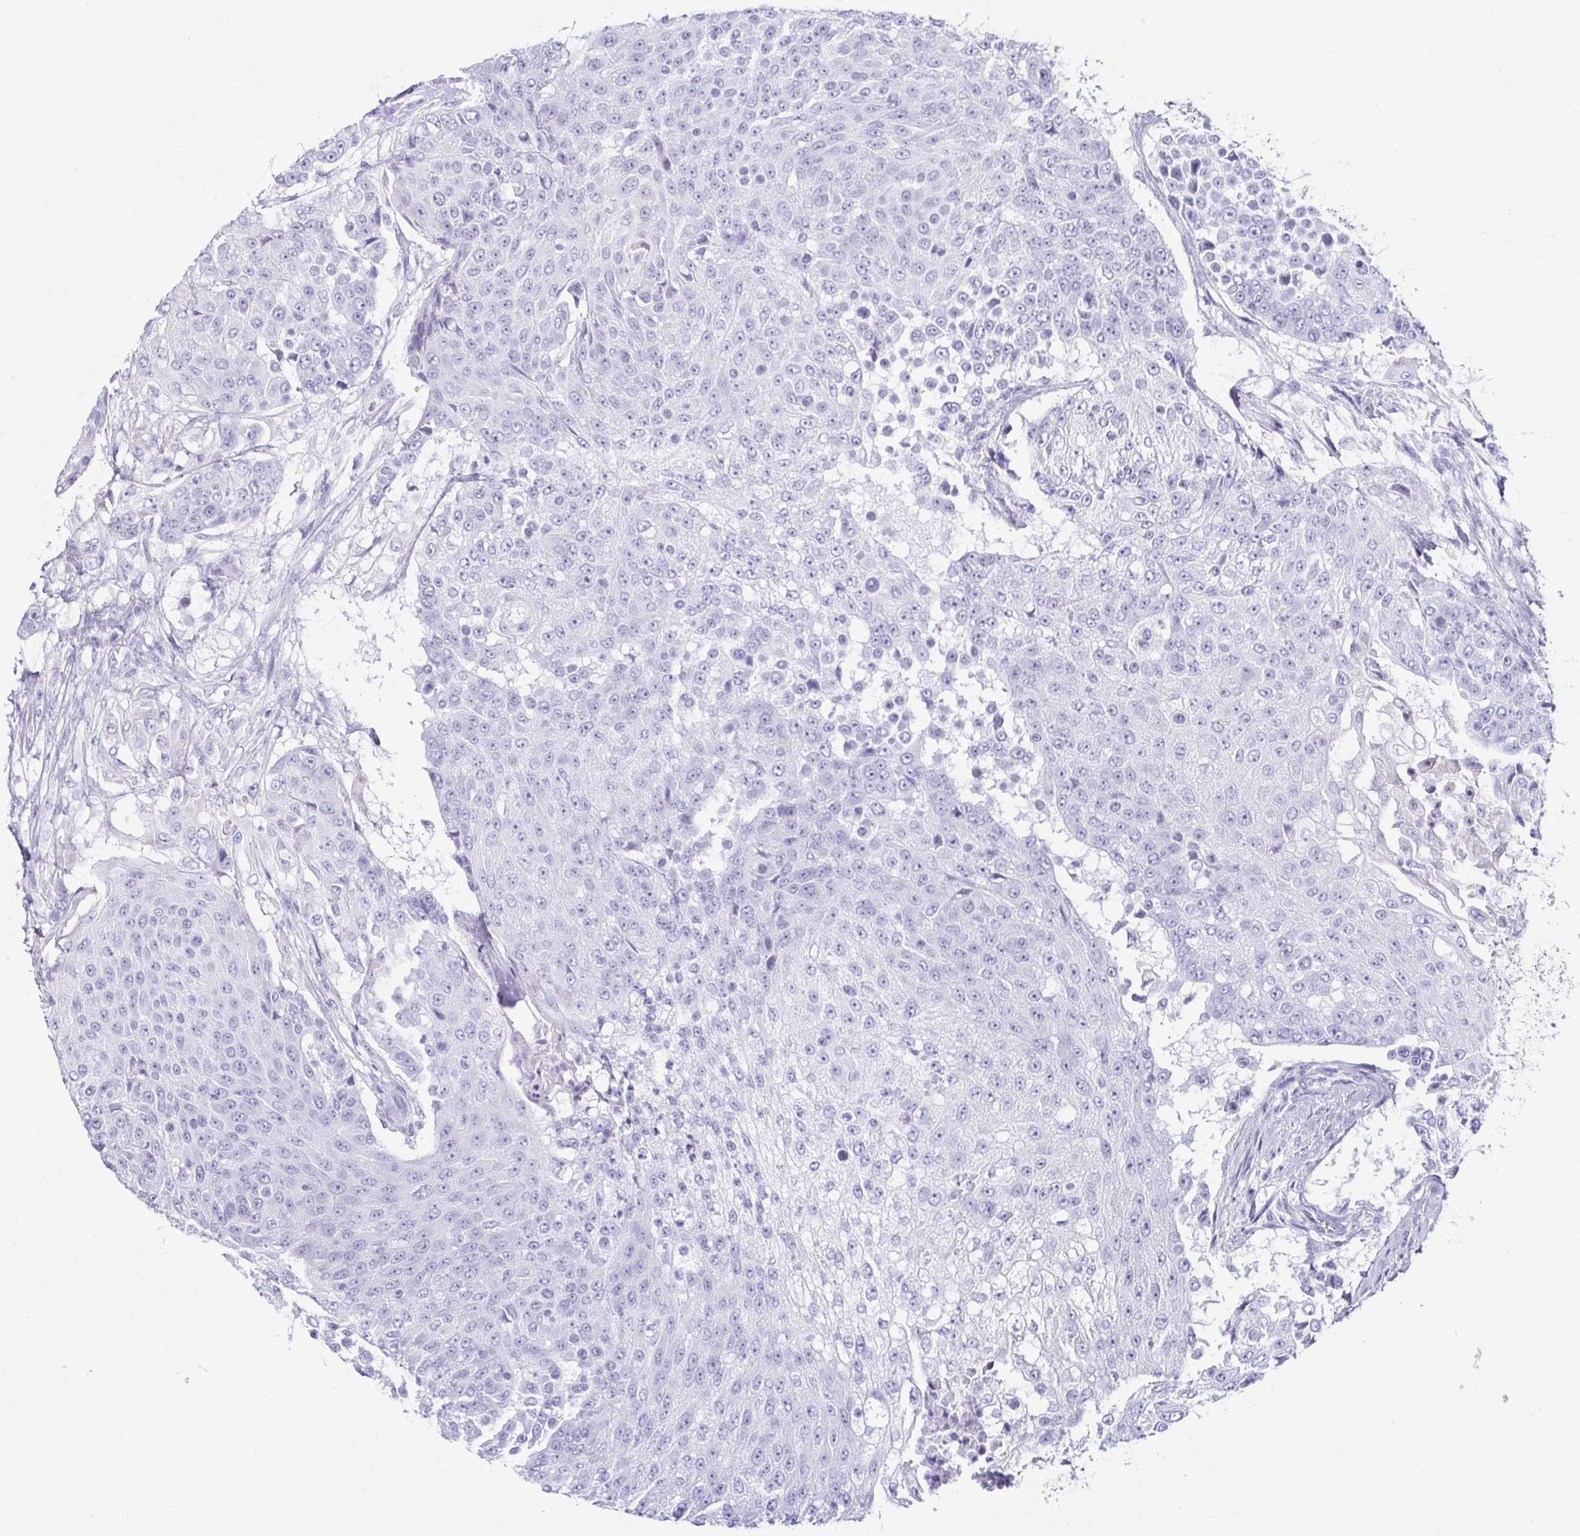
{"staining": {"intensity": "negative", "quantity": "none", "location": "none"}, "tissue": "urothelial cancer", "cell_type": "Tumor cells", "image_type": "cancer", "snomed": [{"axis": "morphology", "description": "Urothelial carcinoma, High grade"}, {"axis": "topography", "description": "Urinary bladder"}], "caption": "Immunohistochemistry histopathology image of high-grade urothelial carcinoma stained for a protein (brown), which demonstrates no staining in tumor cells.", "gene": "TEX19", "patient": {"sex": "female", "age": 63}}